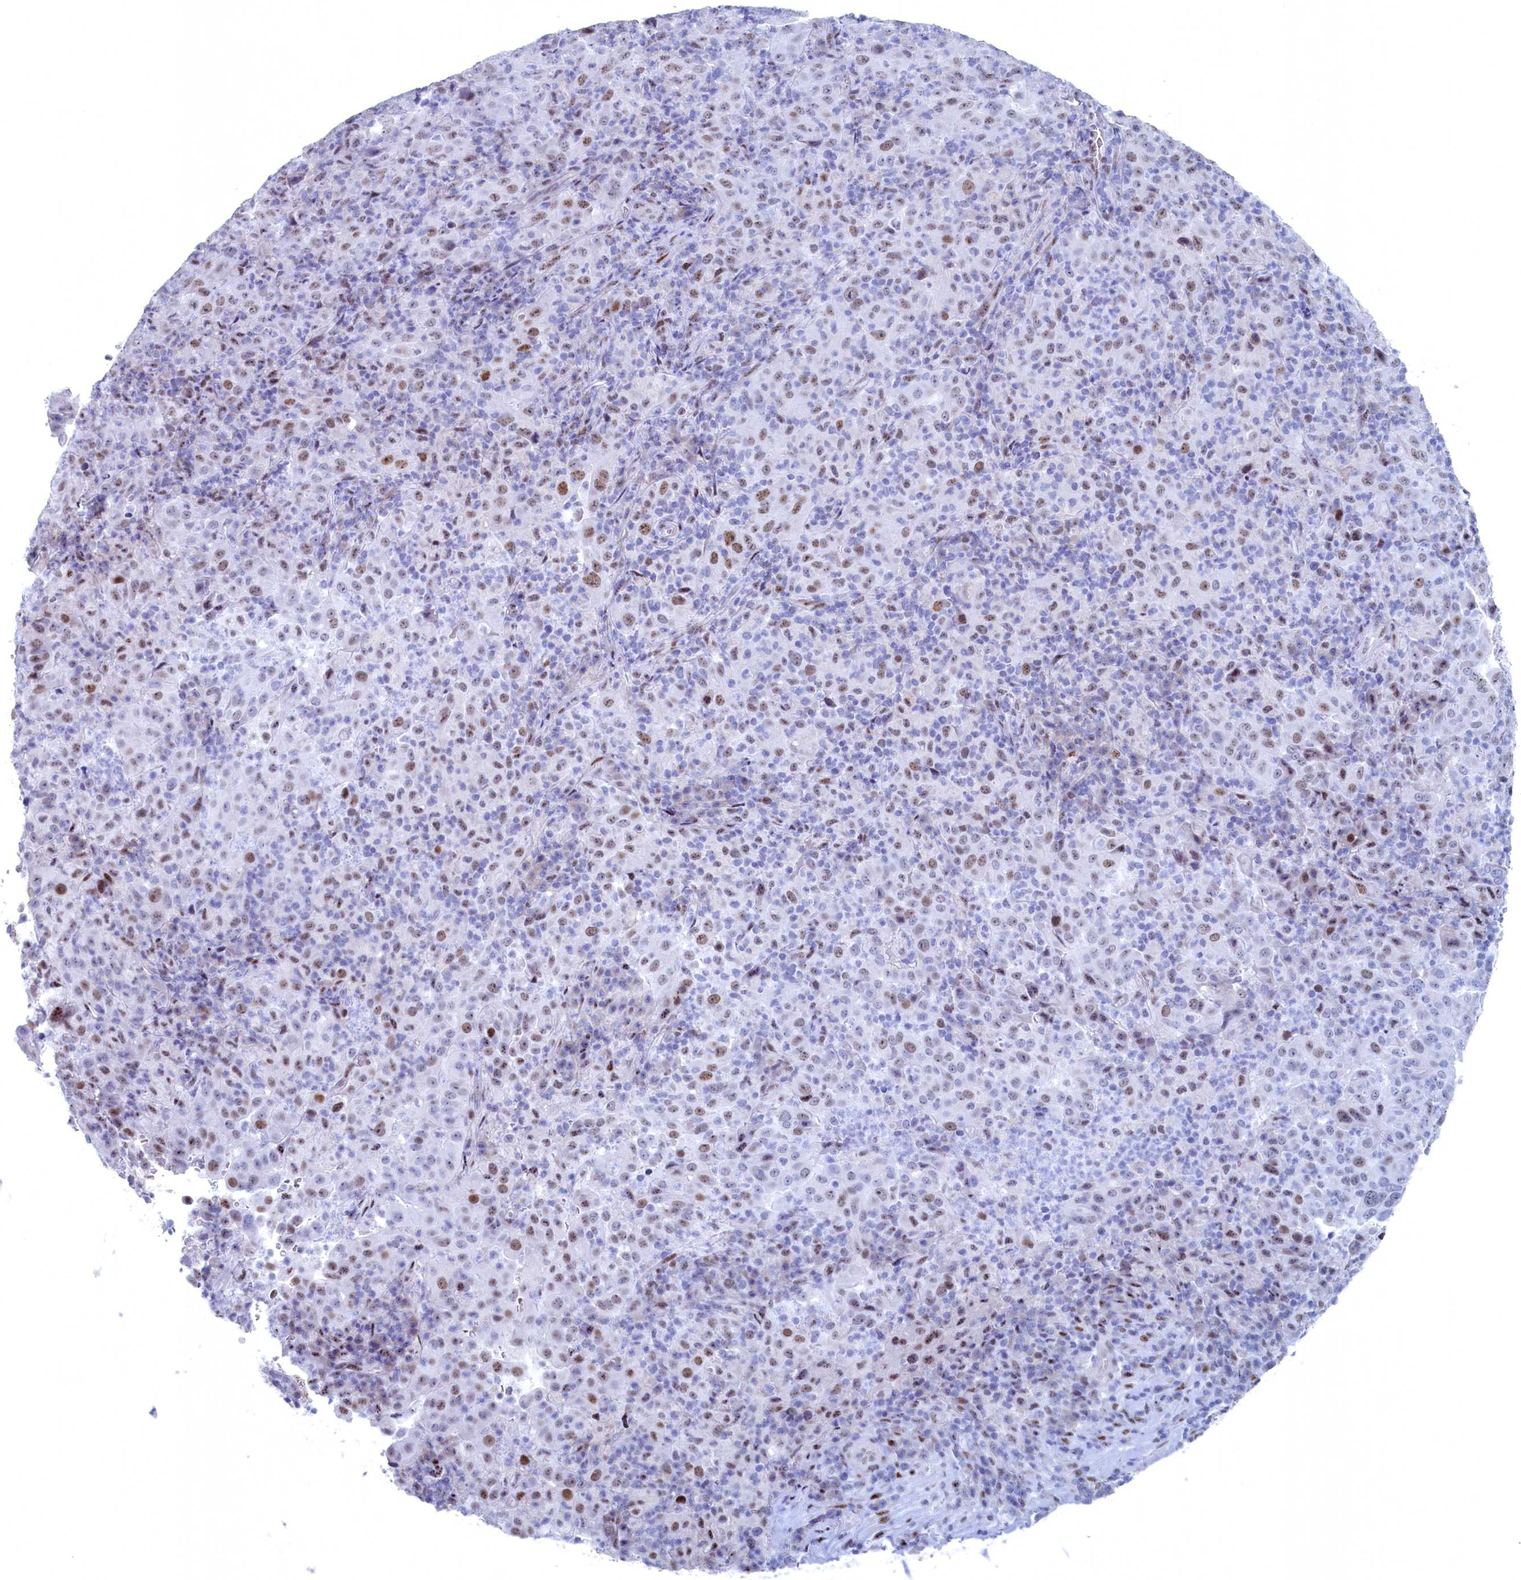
{"staining": {"intensity": "moderate", "quantity": "25%-75%", "location": "nuclear"}, "tissue": "pancreatic cancer", "cell_type": "Tumor cells", "image_type": "cancer", "snomed": [{"axis": "morphology", "description": "Adenocarcinoma, NOS"}, {"axis": "topography", "description": "Pancreas"}], "caption": "Protein expression analysis of pancreatic adenocarcinoma displays moderate nuclear expression in about 25%-75% of tumor cells. The staining was performed using DAB (3,3'-diaminobenzidine) to visualize the protein expression in brown, while the nuclei were stained in blue with hematoxylin (Magnification: 20x).", "gene": "WDR76", "patient": {"sex": "male", "age": 63}}